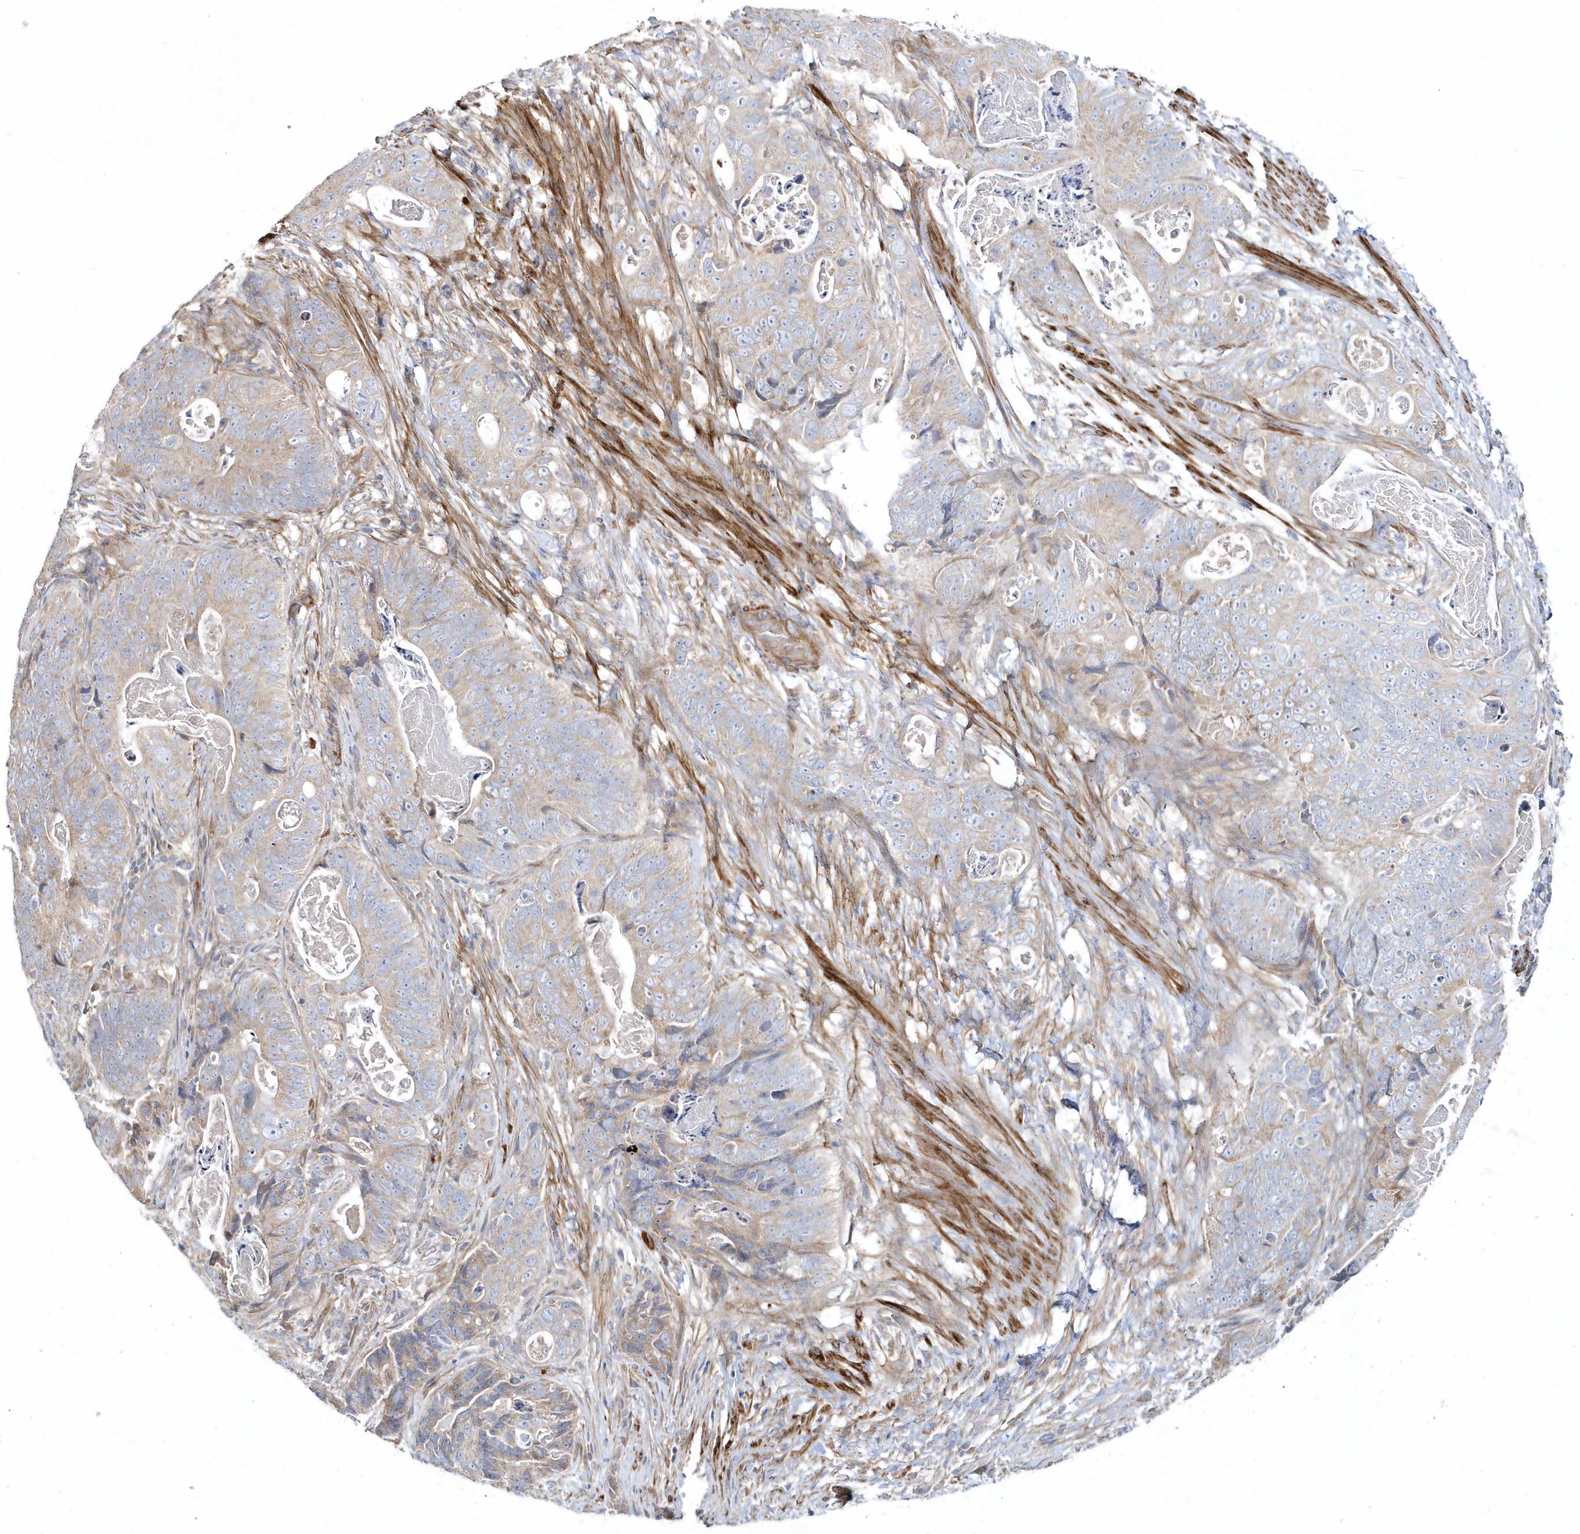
{"staining": {"intensity": "weak", "quantity": "25%-75%", "location": "cytoplasmic/membranous"}, "tissue": "stomach cancer", "cell_type": "Tumor cells", "image_type": "cancer", "snomed": [{"axis": "morphology", "description": "Normal tissue, NOS"}, {"axis": "morphology", "description": "Adenocarcinoma, NOS"}, {"axis": "topography", "description": "Stomach"}], "caption": "High-magnification brightfield microscopy of adenocarcinoma (stomach) stained with DAB (brown) and counterstained with hematoxylin (blue). tumor cells exhibit weak cytoplasmic/membranous staining is present in approximately25%-75% of cells. (Stains: DAB (3,3'-diaminobenzidine) in brown, nuclei in blue, Microscopy: brightfield microscopy at high magnification).", "gene": "LEXM", "patient": {"sex": "female", "age": 89}}